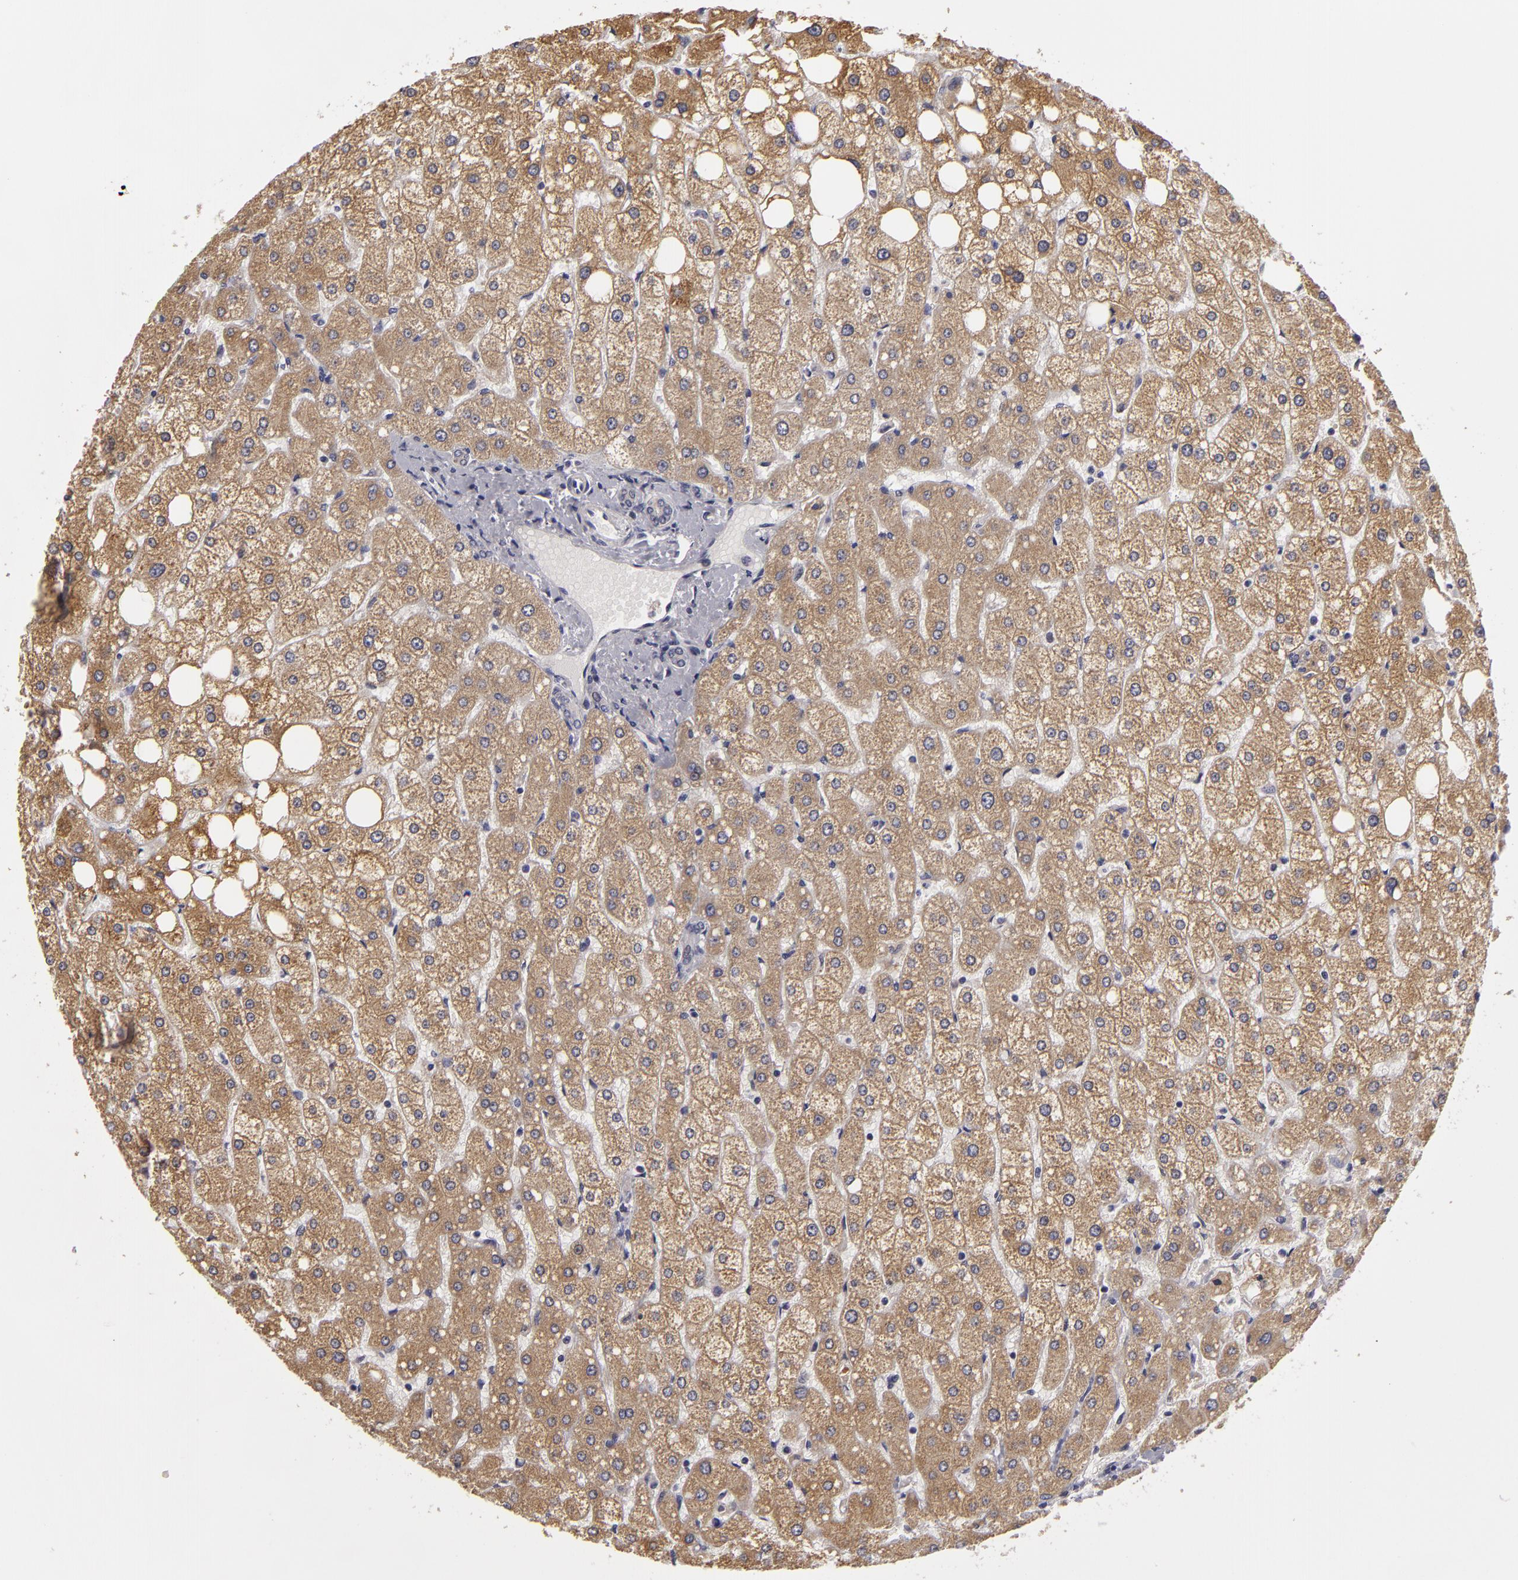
{"staining": {"intensity": "negative", "quantity": "none", "location": "none"}, "tissue": "liver", "cell_type": "Cholangiocytes", "image_type": "normal", "snomed": [{"axis": "morphology", "description": "Normal tissue, NOS"}, {"axis": "topography", "description": "Liver"}], "caption": "Immunohistochemical staining of normal human liver displays no significant positivity in cholangiocytes.", "gene": "ATP2B3", "patient": {"sex": "male", "age": 35}}